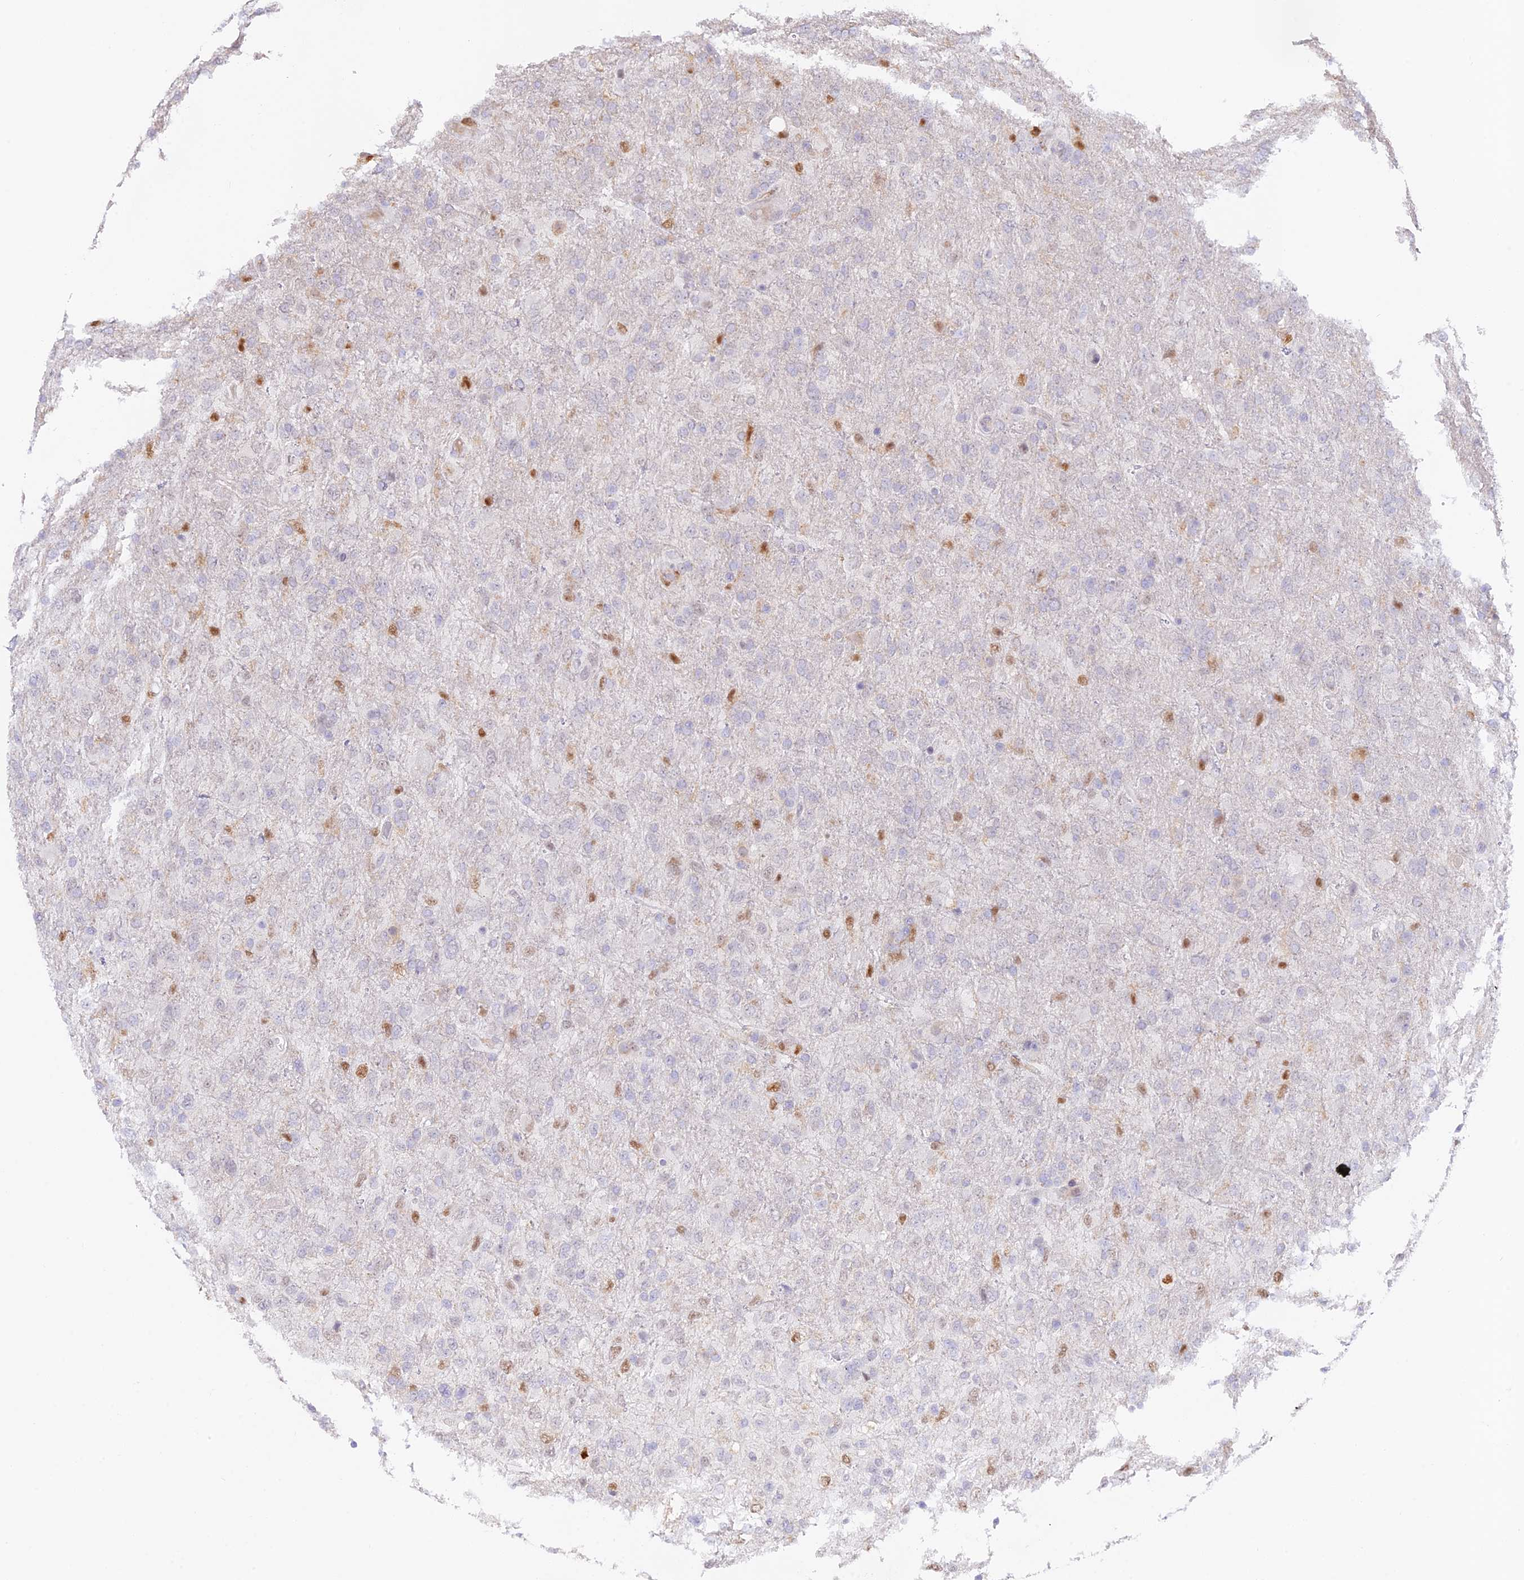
{"staining": {"intensity": "moderate", "quantity": "<25%", "location": "nuclear"}, "tissue": "glioma", "cell_type": "Tumor cells", "image_type": "cancer", "snomed": [{"axis": "morphology", "description": "Glioma, malignant, High grade"}, {"axis": "topography", "description": "Brain"}], "caption": "IHC of high-grade glioma (malignant) shows low levels of moderate nuclear expression in approximately <25% of tumor cells. The protein is stained brown, and the nuclei are stained in blue (DAB IHC with brightfield microscopy, high magnification).", "gene": "DENND1C", "patient": {"sex": "female", "age": 74}}